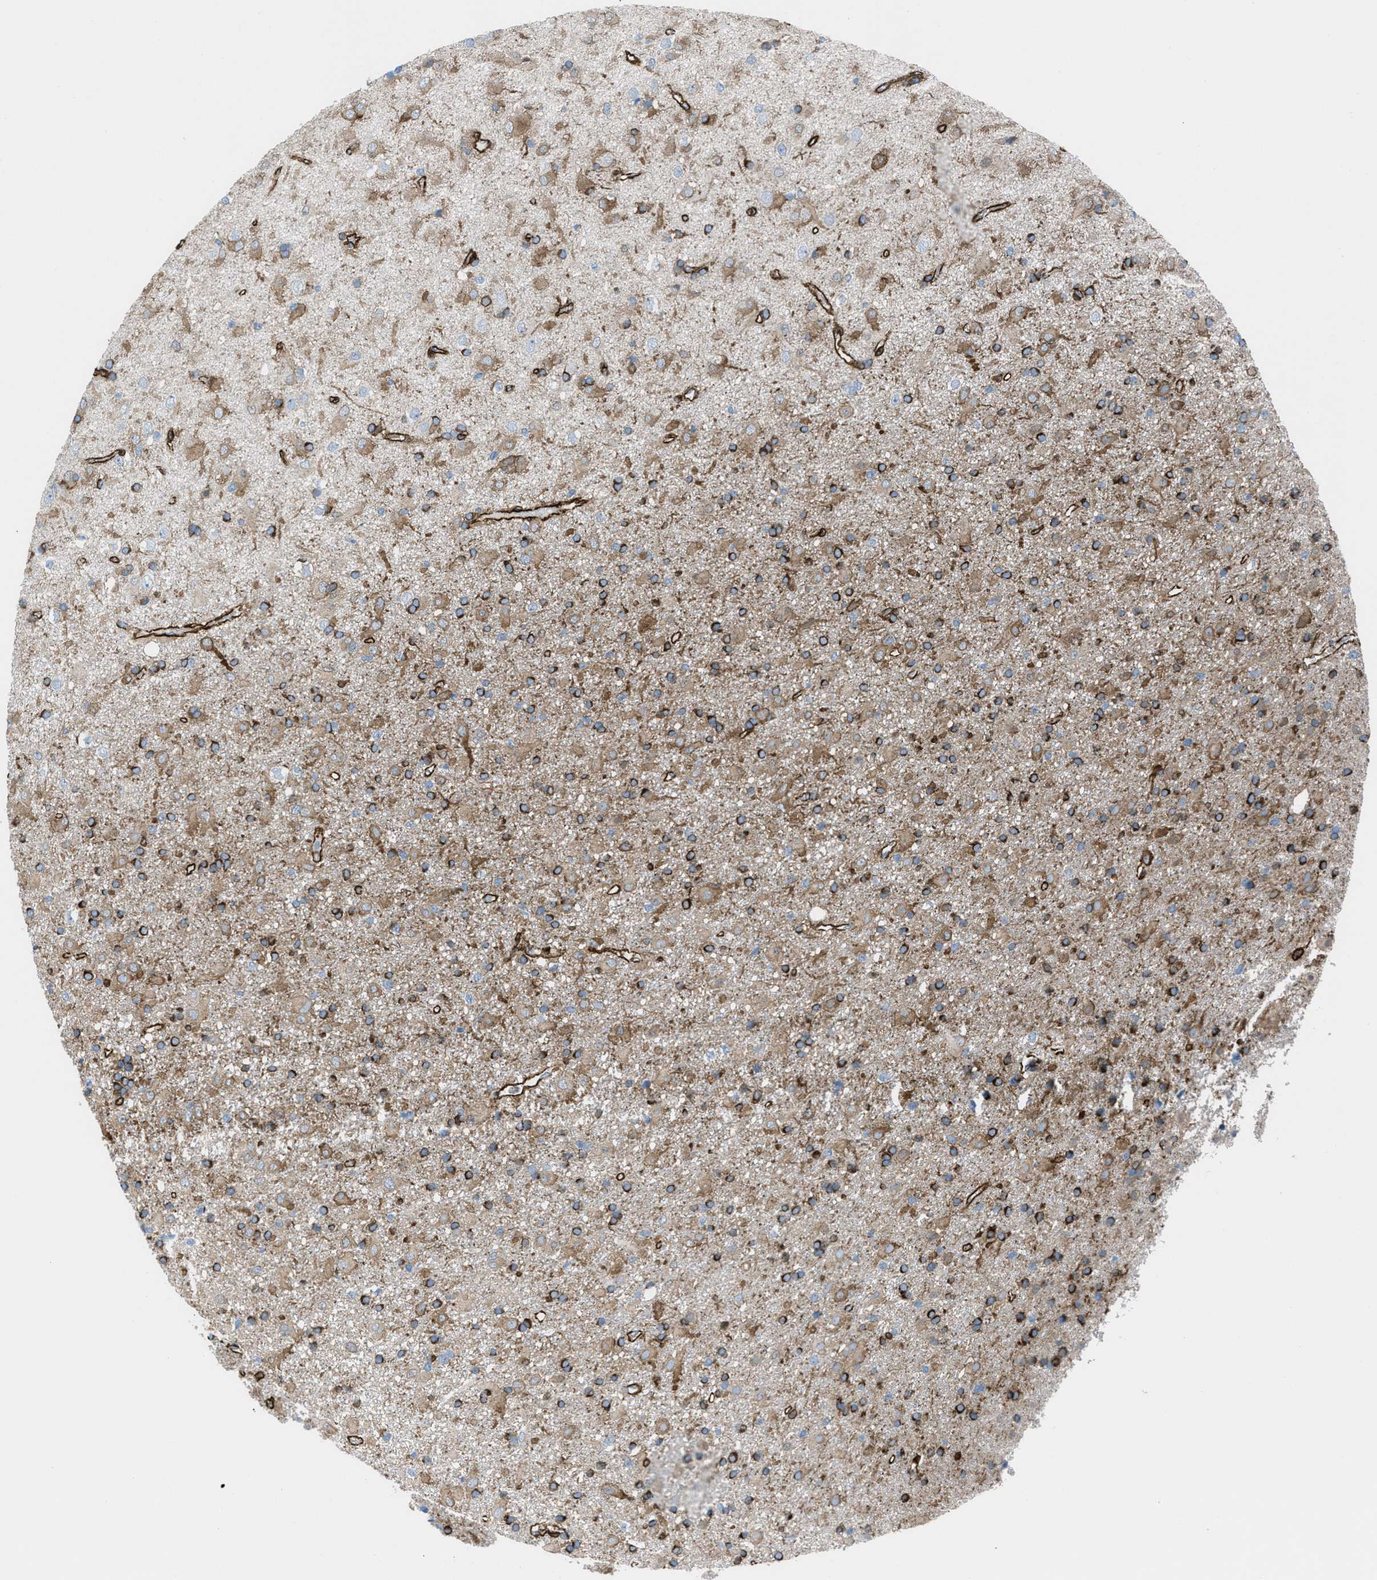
{"staining": {"intensity": "strong", "quantity": ">75%", "location": "cytoplasmic/membranous"}, "tissue": "glioma", "cell_type": "Tumor cells", "image_type": "cancer", "snomed": [{"axis": "morphology", "description": "Glioma, malignant, Low grade"}, {"axis": "topography", "description": "Brain"}], "caption": "Approximately >75% of tumor cells in human glioma display strong cytoplasmic/membranous protein positivity as visualized by brown immunohistochemical staining.", "gene": "CALD1", "patient": {"sex": "male", "age": 77}}